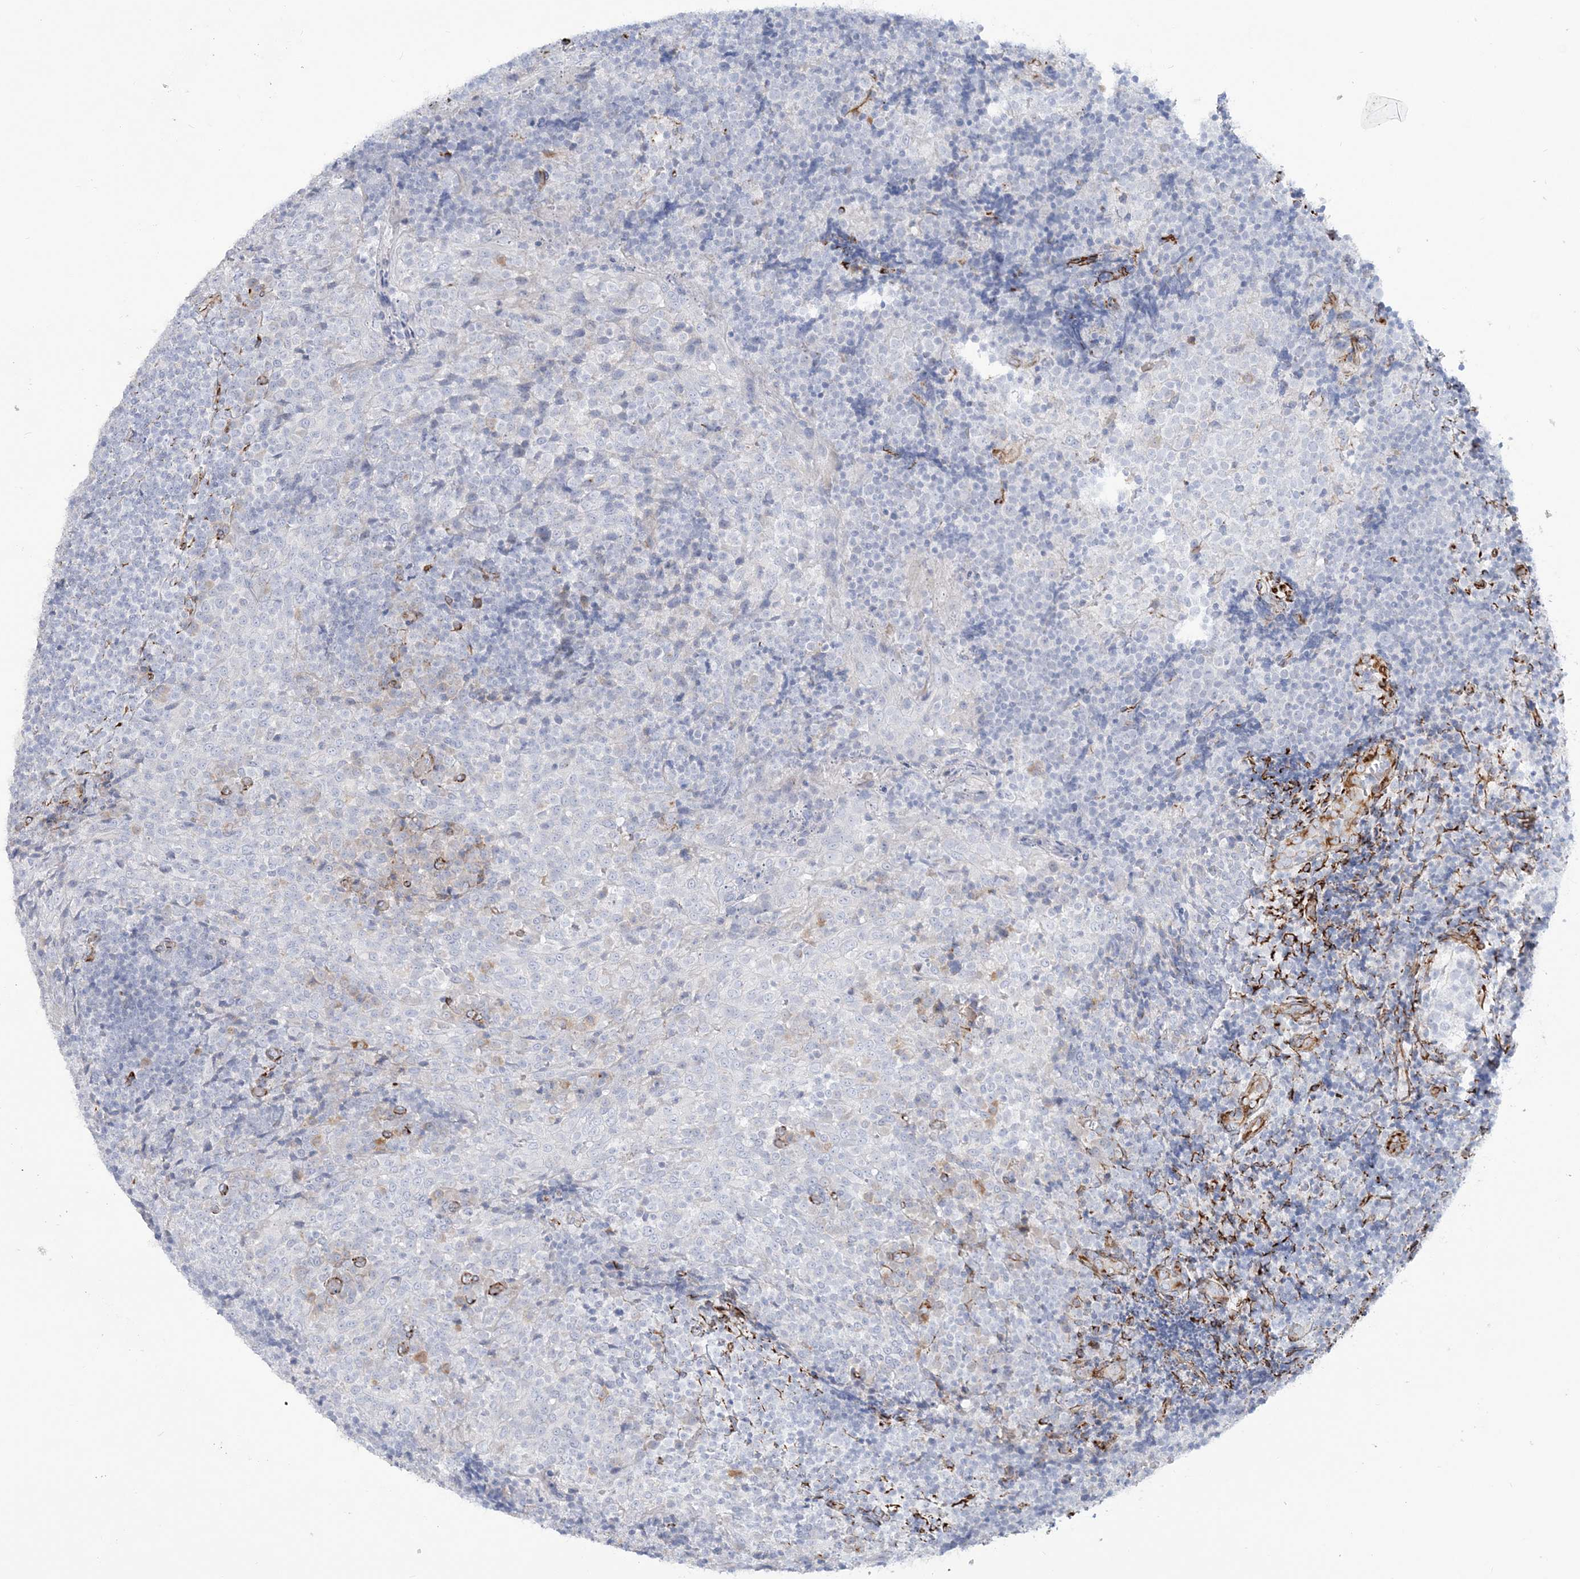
{"staining": {"intensity": "negative", "quantity": "none", "location": "none"}, "tissue": "tonsil", "cell_type": "Germinal center cells", "image_type": "normal", "snomed": [{"axis": "morphology", "description": "Normal tissue, NOS"}, {"axis": "topography", "description": "Tonsil"}], "caption": "The photomicrograph displays no staining of germinal center cells in benign tonsil. Brightfield microscopy of immunohistochemistry (IHC) stained with DAB (brown) and hematoxylin (blue), captured at high magnification.", "gene": "PPIL6", "patient": {"sex": "female", "age": 19}}